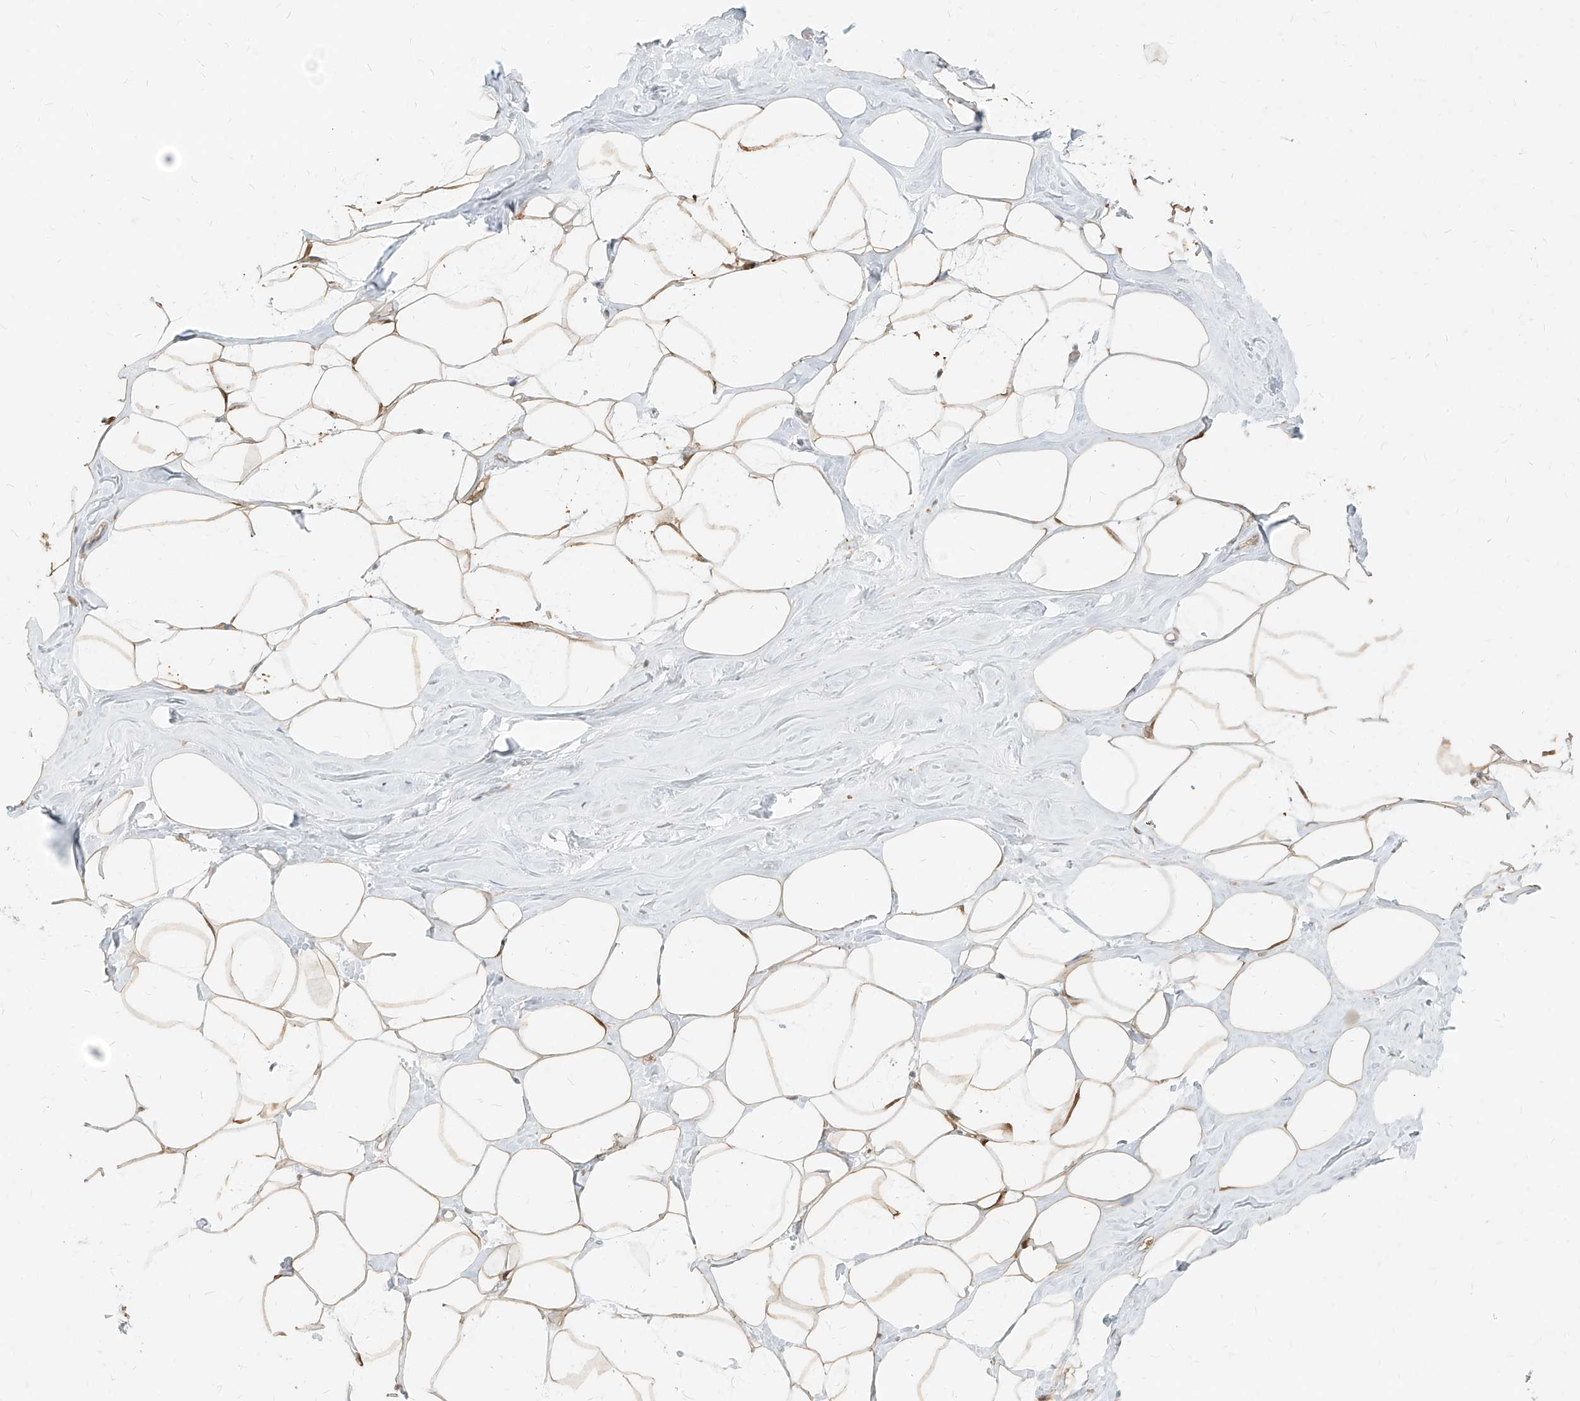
{"staining": {"intensity": "moderate", "quantity": ">75%", "location": "cytoplasmic/membranous"}, "tissue": "adipose tissue", "cell_type": "Adipocytes", "image_type": "normal", "snomed": [{"axis": "morphology", "description": "Normal tissue, NOS"}, {"axis": "morphology", "description": "Fibrosis, NOS"}, {"axis": "topography", "description": "Breast"}, {"axis": "topography", "description": "Adipose tissue"}], "caption": "Moderate cytoplasmic/membranous staining for a protein is present in about >75% of adipocytes of benign adipose tissue using immunohistochemistry.", "gene": "PGD", "patient": {"sex": "female", "age": 39}}